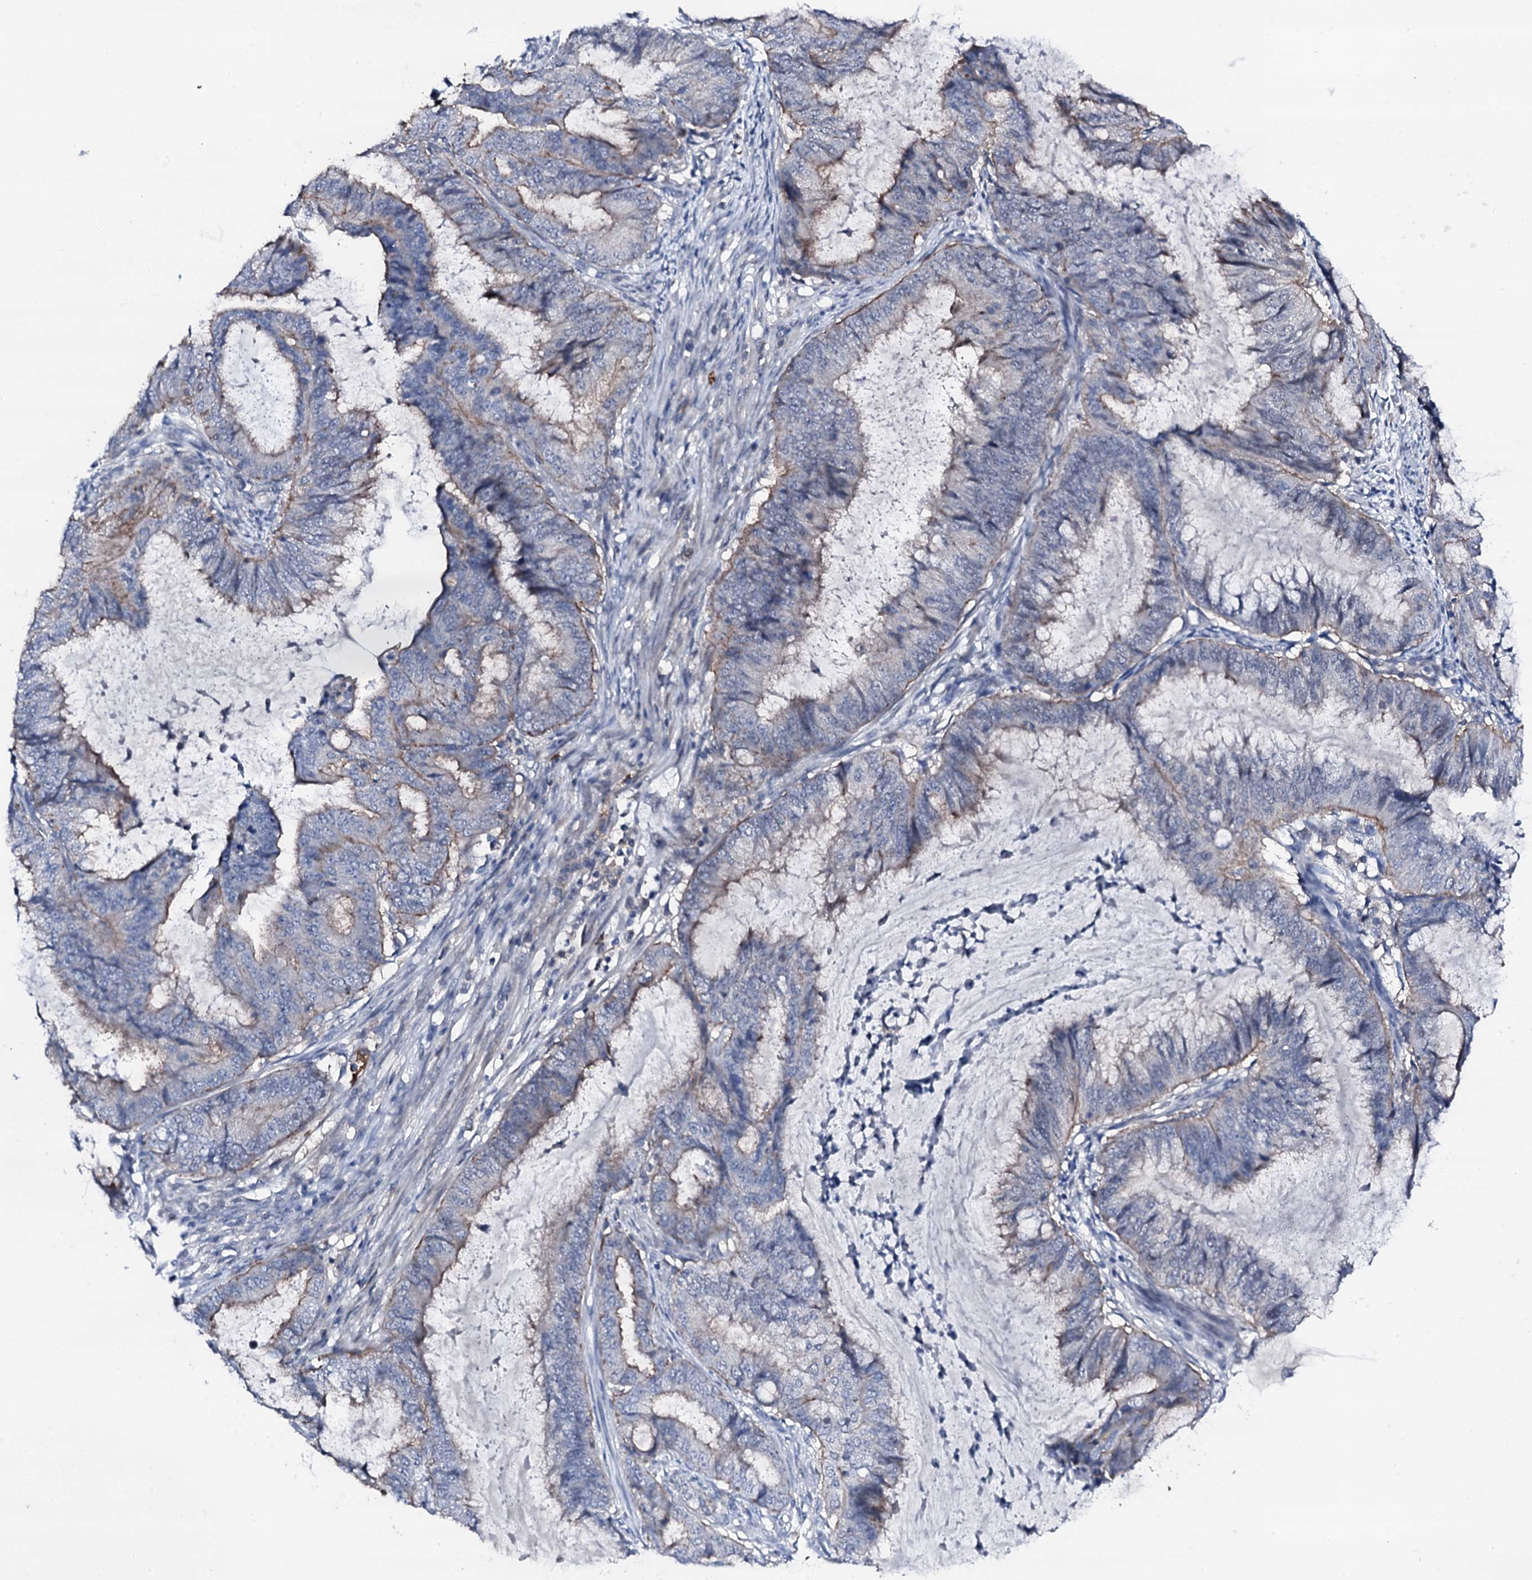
{"staining": {"intensity": "weak", "quantity": "<25%", "location": "cytoplasmic/membranous"}, "tissue": "endometrial cancer", "cell_type": "Tumor cells", "image_type": "cancer", "snomed": [{"axis": "morphology", "description": "Adenocarcinoma, NOS"}, {"axis": "topography", "description": "Endometrium"}], "caption": "DAB immunohistochemical staining of human endometrial adenocarcinoma demonstrates no significant expression in tumor cells.", "gene": "TRAFD1", "patient": {"sex": "female", "age": 81}}